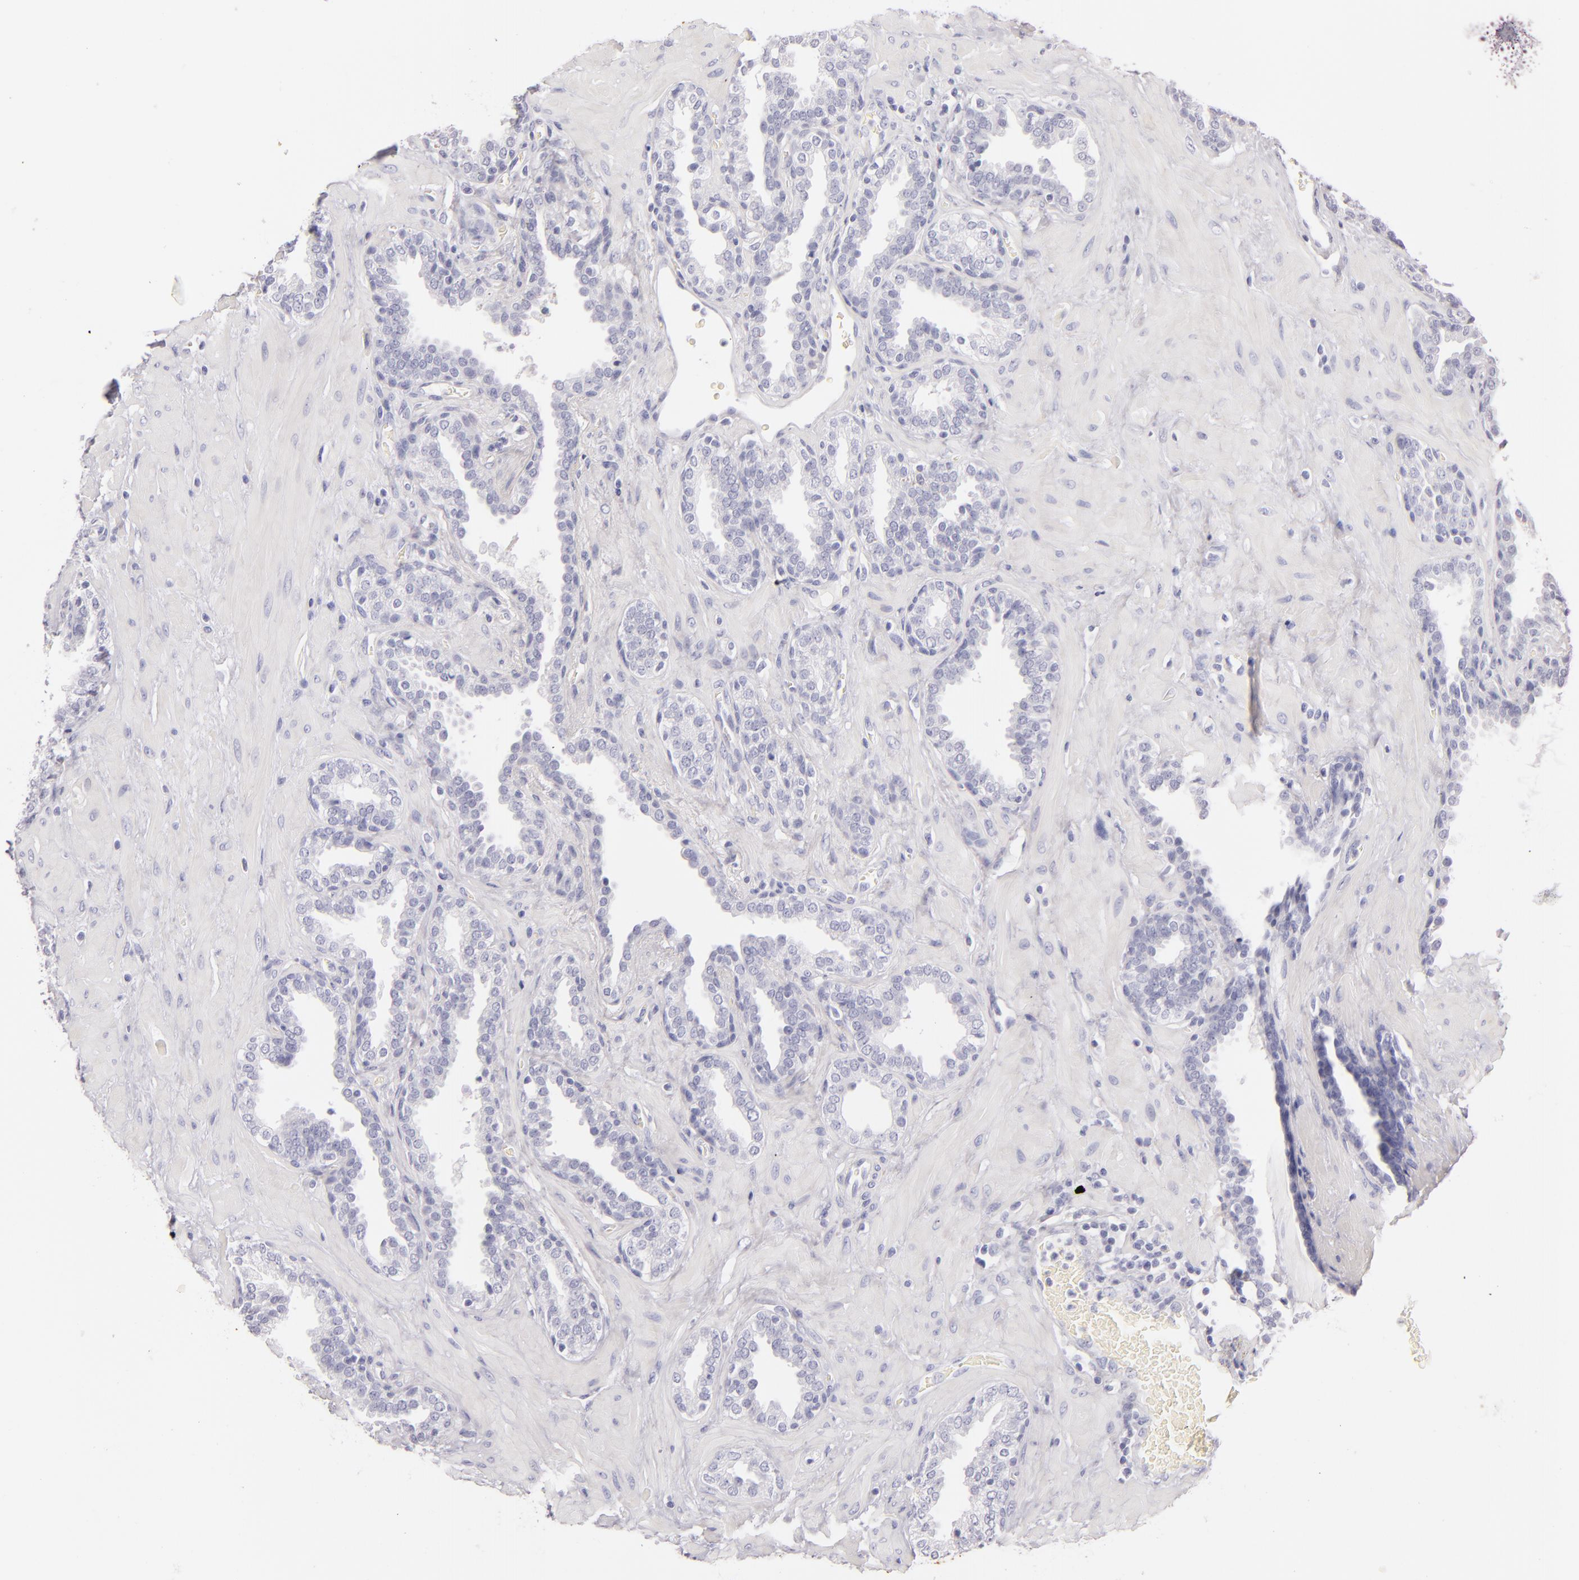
{"staining": {"intensity": "negative", "quantity": "none", "location": "none"}, "tissue": "prostate", "cell_type": "Glandular cells", "image_type": "normal", "snomed": [{"axis": "morphology", "description": "Normal tissue, NOS"}, {"axis": "topography", "description": "Prostate"}], "caption": "Protein analysis of benign prostate displays no significant expression in glandular cells. (DAB IHC with hematoxylin counter stain).", "gene": "FABP1", "patient": {"sex": "male", "age": 51}}